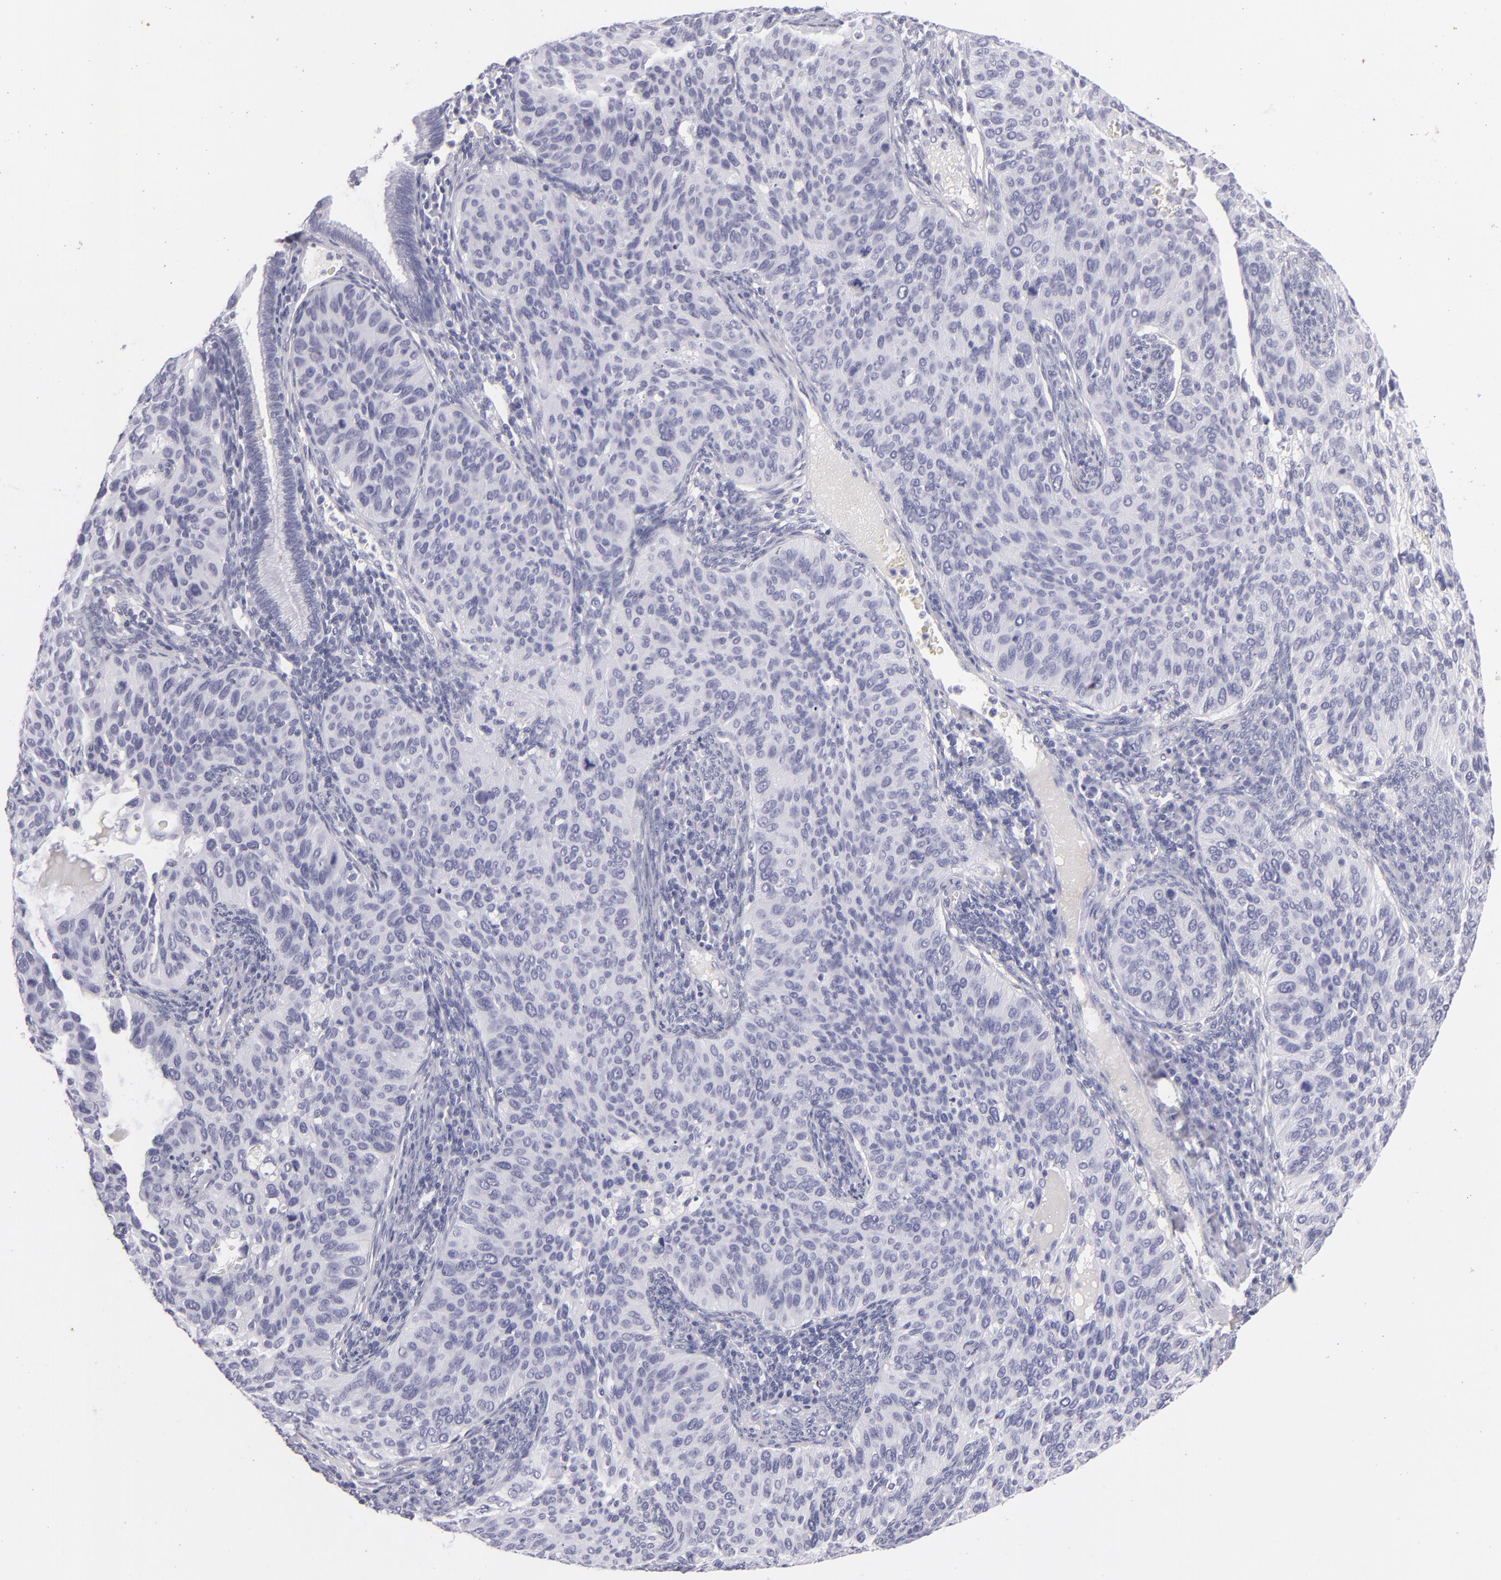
{"staining": {"intensity": "negative", "quantity": "none", "location": "none"}, "tissue": "cervical cancer", "cell_type": "Tumor cells", "image_type": "cancer", "snomed": [{"axis": "morphology", "description": "Adenocarcinoma, NOS"}, {"axis": "topography", "description": "Cervix"}], "caption": "The immunohistochemistry (IHC) photomicrograph has no significant expression in tumor cells of cervical cancer (adenocarcinoma) tissue.", "gene": "VIL1", "patient": {"sex": "female", "age": 29}}